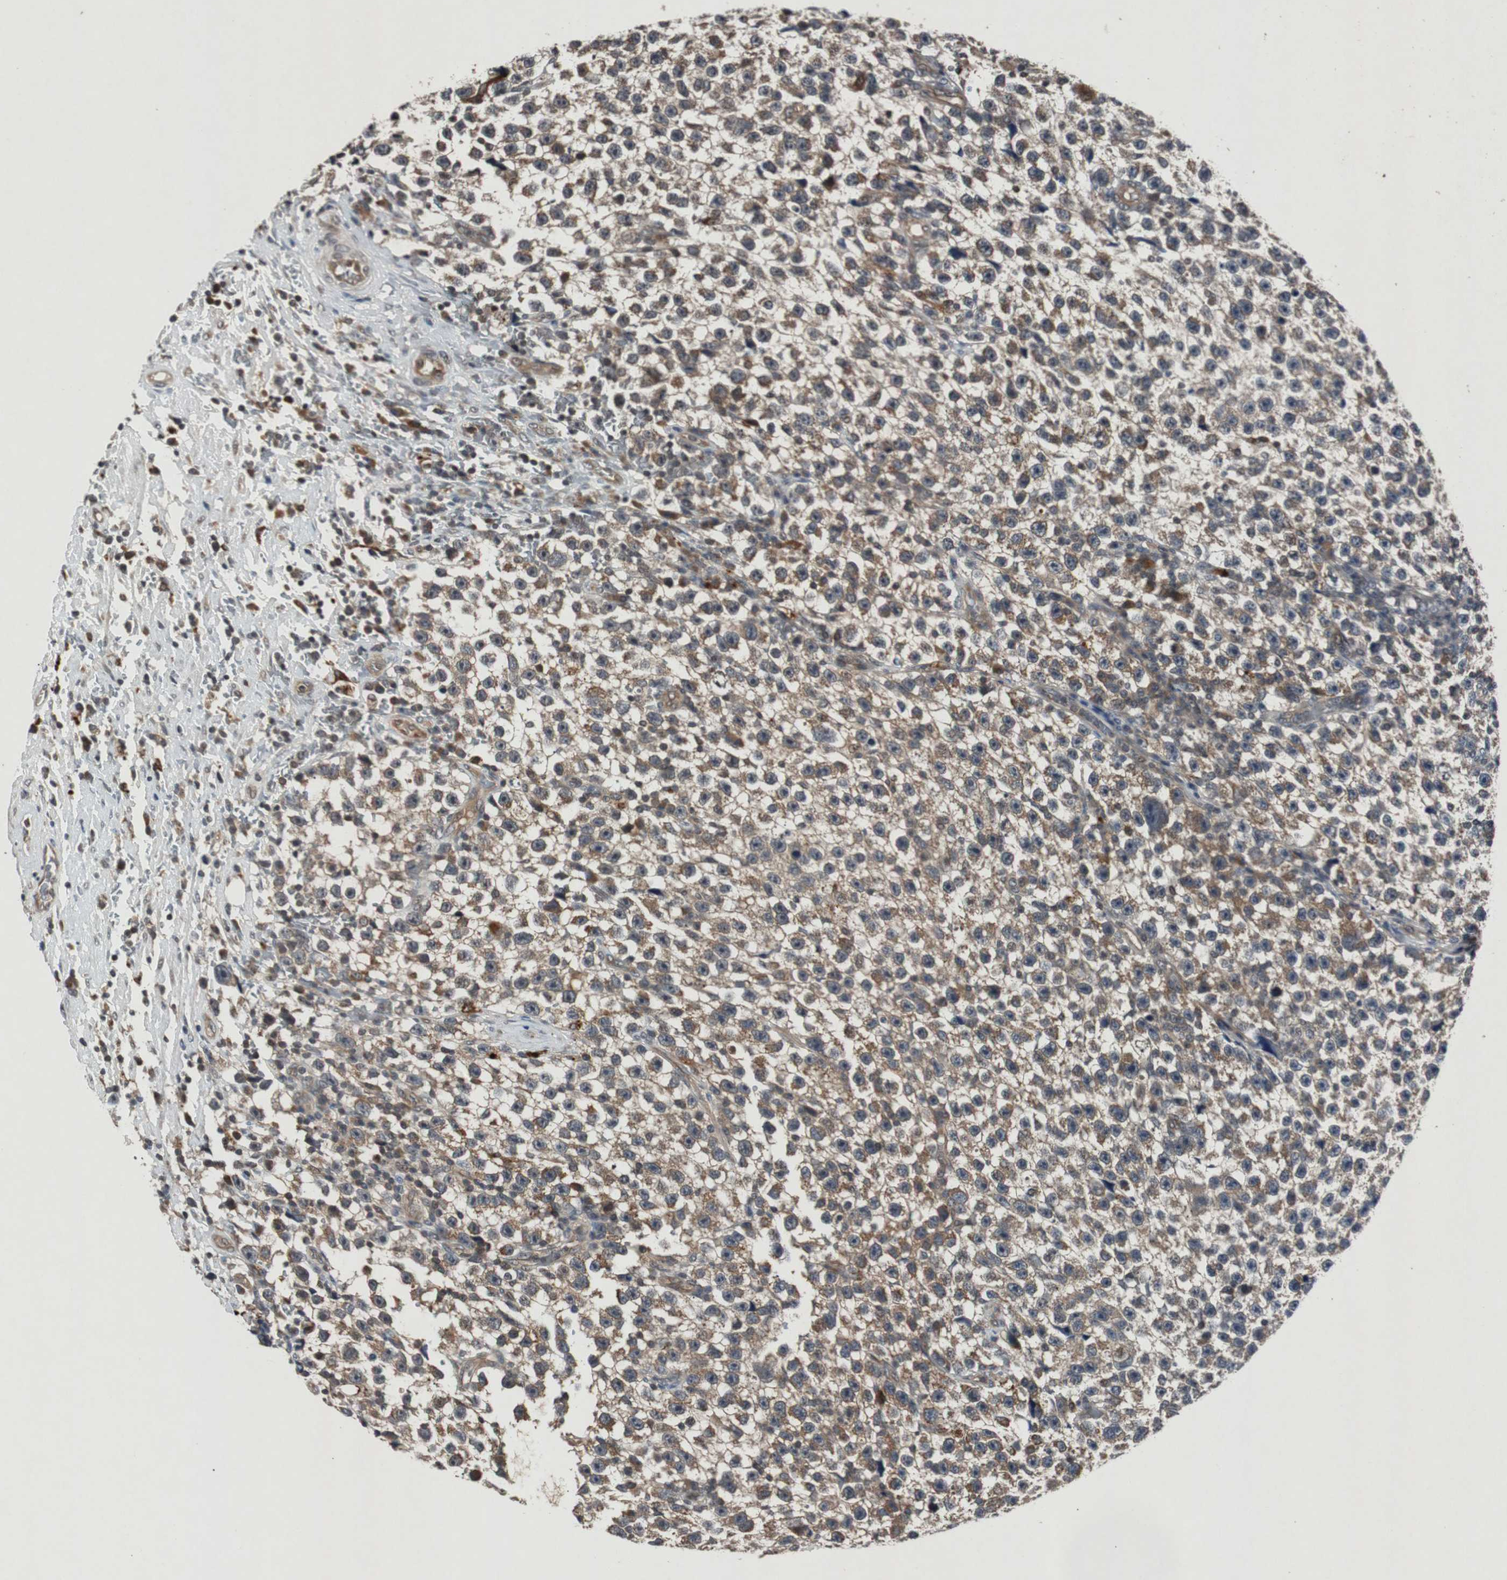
{"staining": {"intensity": "moderate", "quantity": ">75%", "location": "cytoplasmic/membranous"}, "tissue": "testis cancer", "cell_type": "Tumor cells", "image_type": "cancer", "snomed": [{"axis": "morphology", "description": "Seminoma, NOS"}, {"axis": "topography", "description": "Testis"}], "caption": "Tumor cells reveal moderate cytoplasmic/membranous staining in about >75% of cells in testis seminoma.", "gene": "SLIT2", "patient": {"sex": "male", "age": 33}}